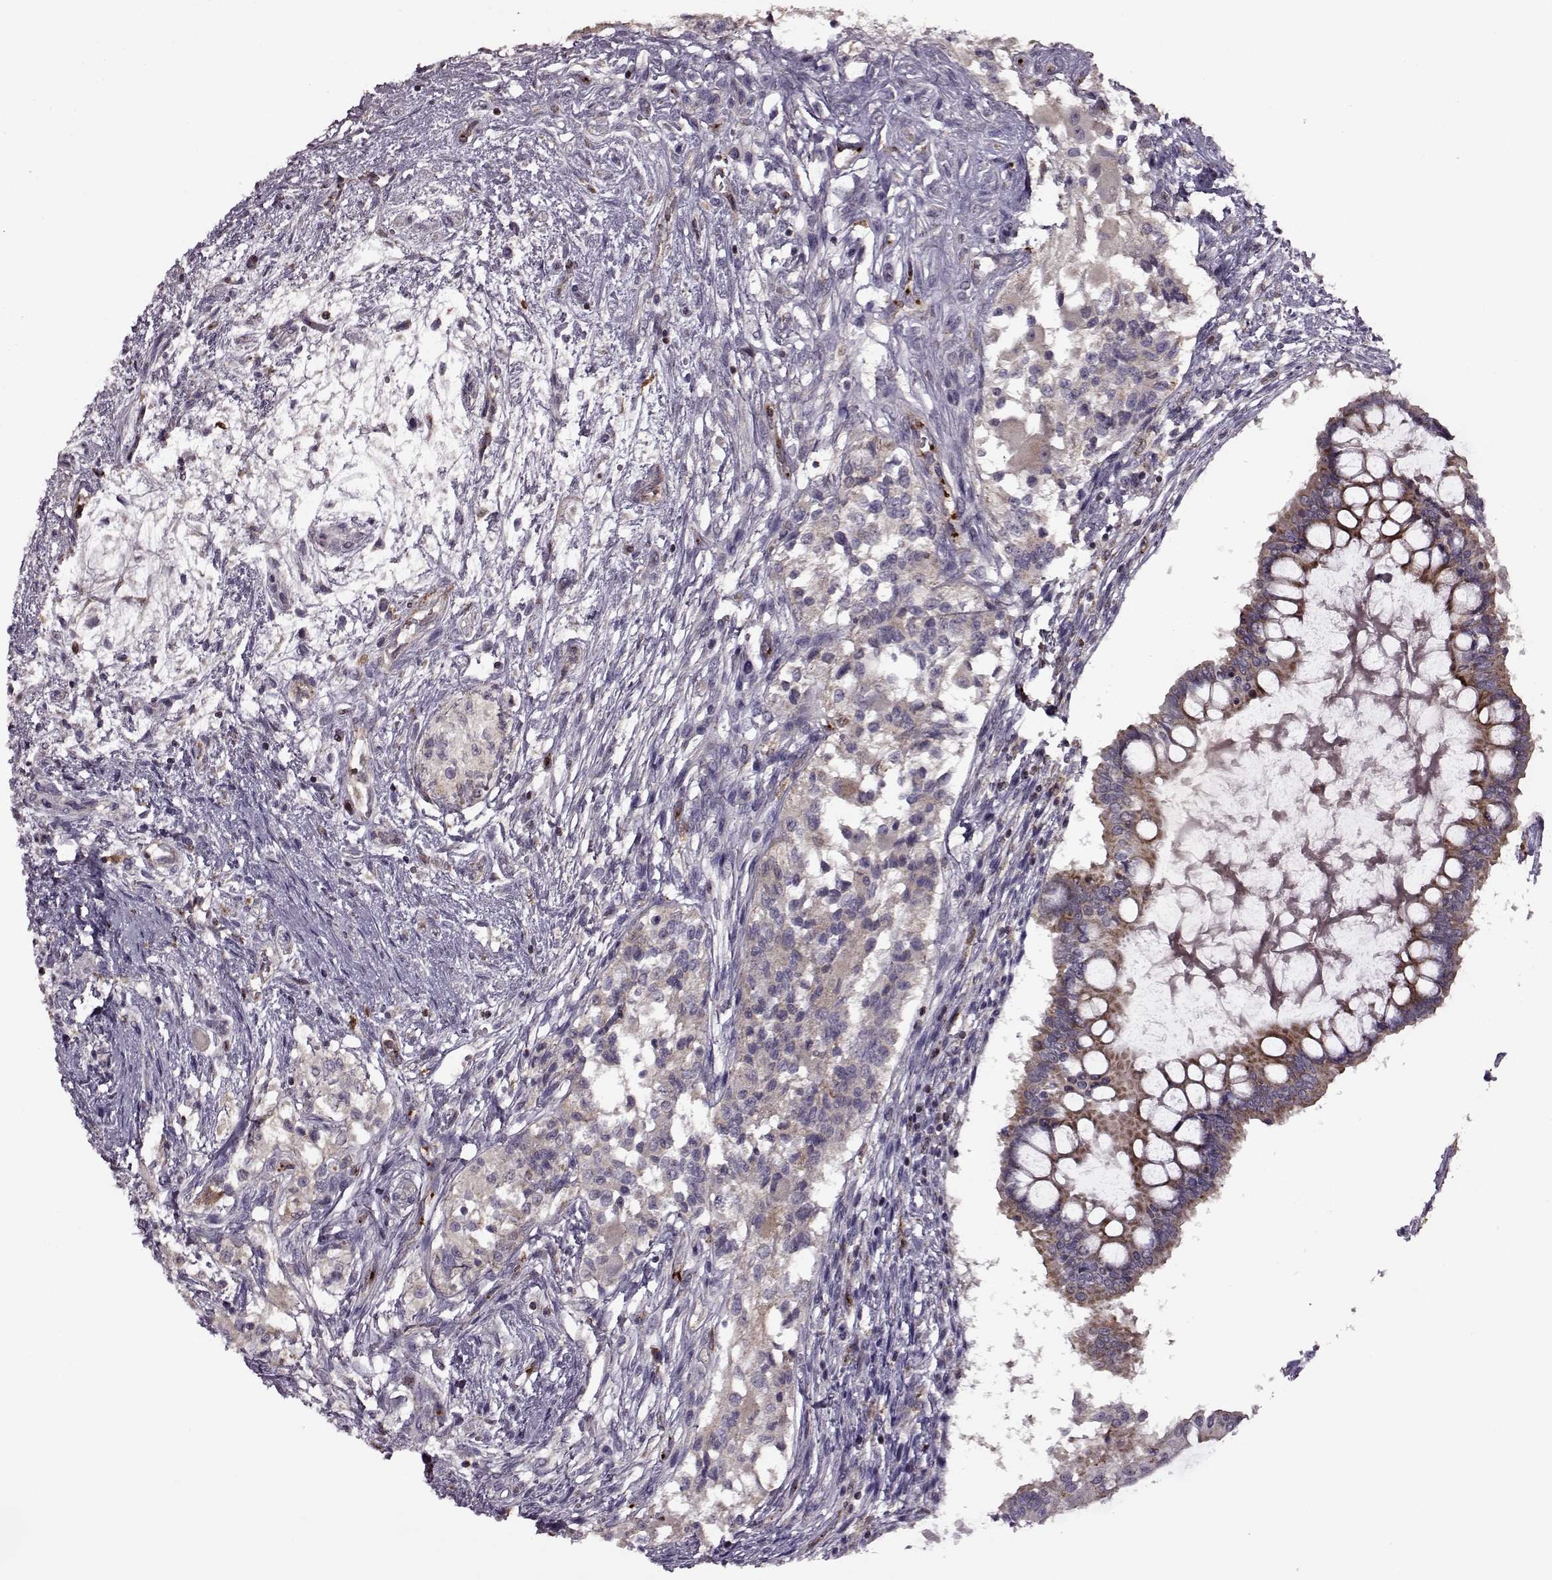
{"staining": {"intensity": "moderate", "quantity": "25%-75%", "location": "cytoplasmic/membranous"}, "tissue": "testis cancer", "cell_type": "Tumor cells", "image_type": "cancer", "snomed": [{"axis": "morphology", "description": "Carcinoma, Embryonal, NOS"}, {"axis": "topography", "description": "Testis"}], "caption": "This is an image of immunohistochemistry staining of embryonal carcinoma (testis), which shows moderate staining in the cytoplasmic/membranous of tumor cells.", "gene": "MTSS1", "patient": {"sex": "male", "age": 37}}